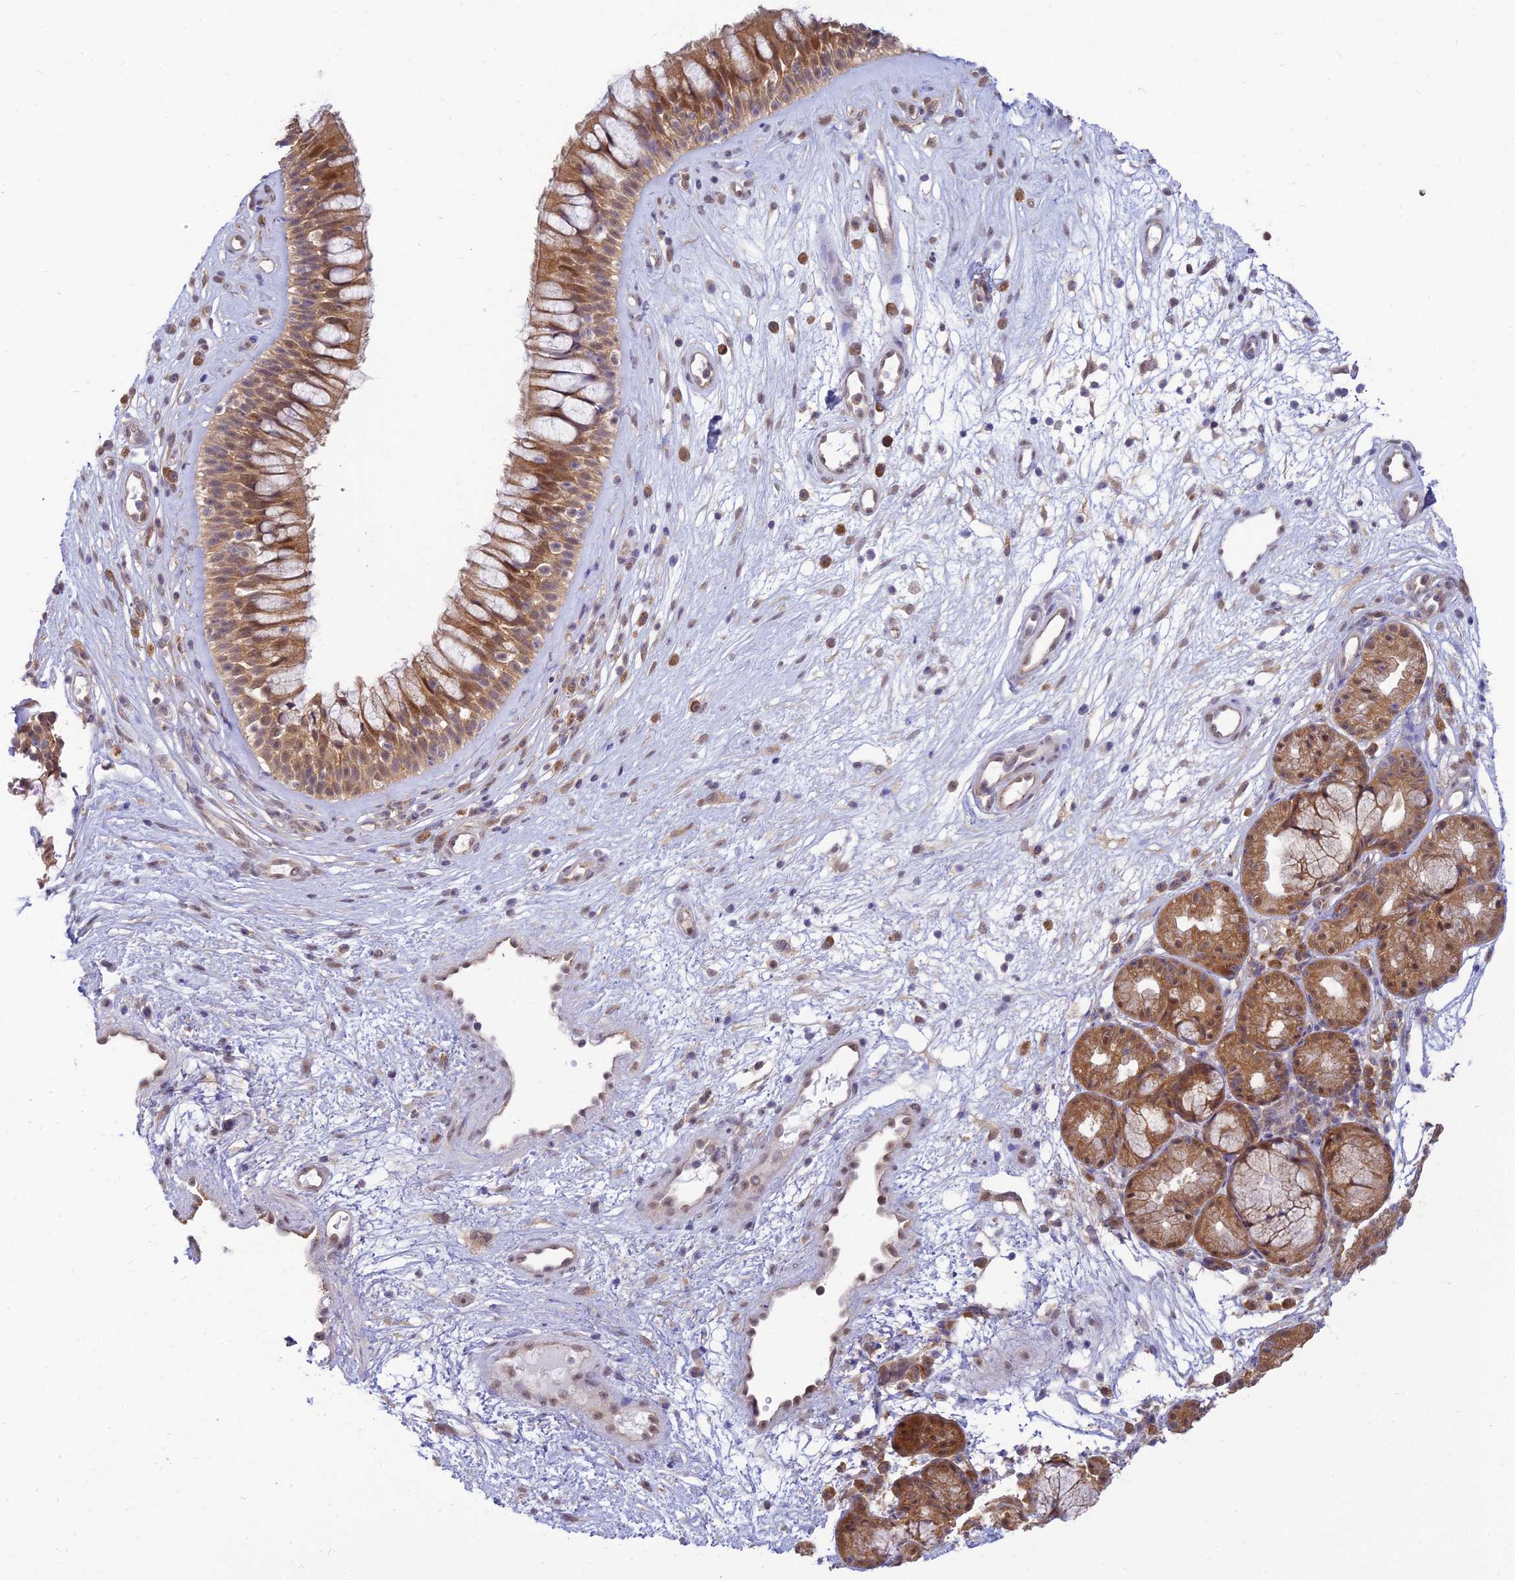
{"staining": {"intensity": "moderate", "quantity": ">75%", "location": "cytoplasmic/membranous,nuclear"}, "tissue": "nasopharynx", "cell_type": "Respiratory epithelial cells", "image_type": "normal", "snomed": [{"axis": "morphology", "description": "Normal tissue, NOS"}, {"axis": "topography", "description": "Nasopharynx"}], "caption": "Immunohistochemistry of benign human nasopharynx shows medium levels of moderate cytoplasmic/membranous,nuclear positivity in approximately >75% of respiratory epithelial cells.", "gene": "SKIC8", "patient": {"sex": "male", "age": 32}}